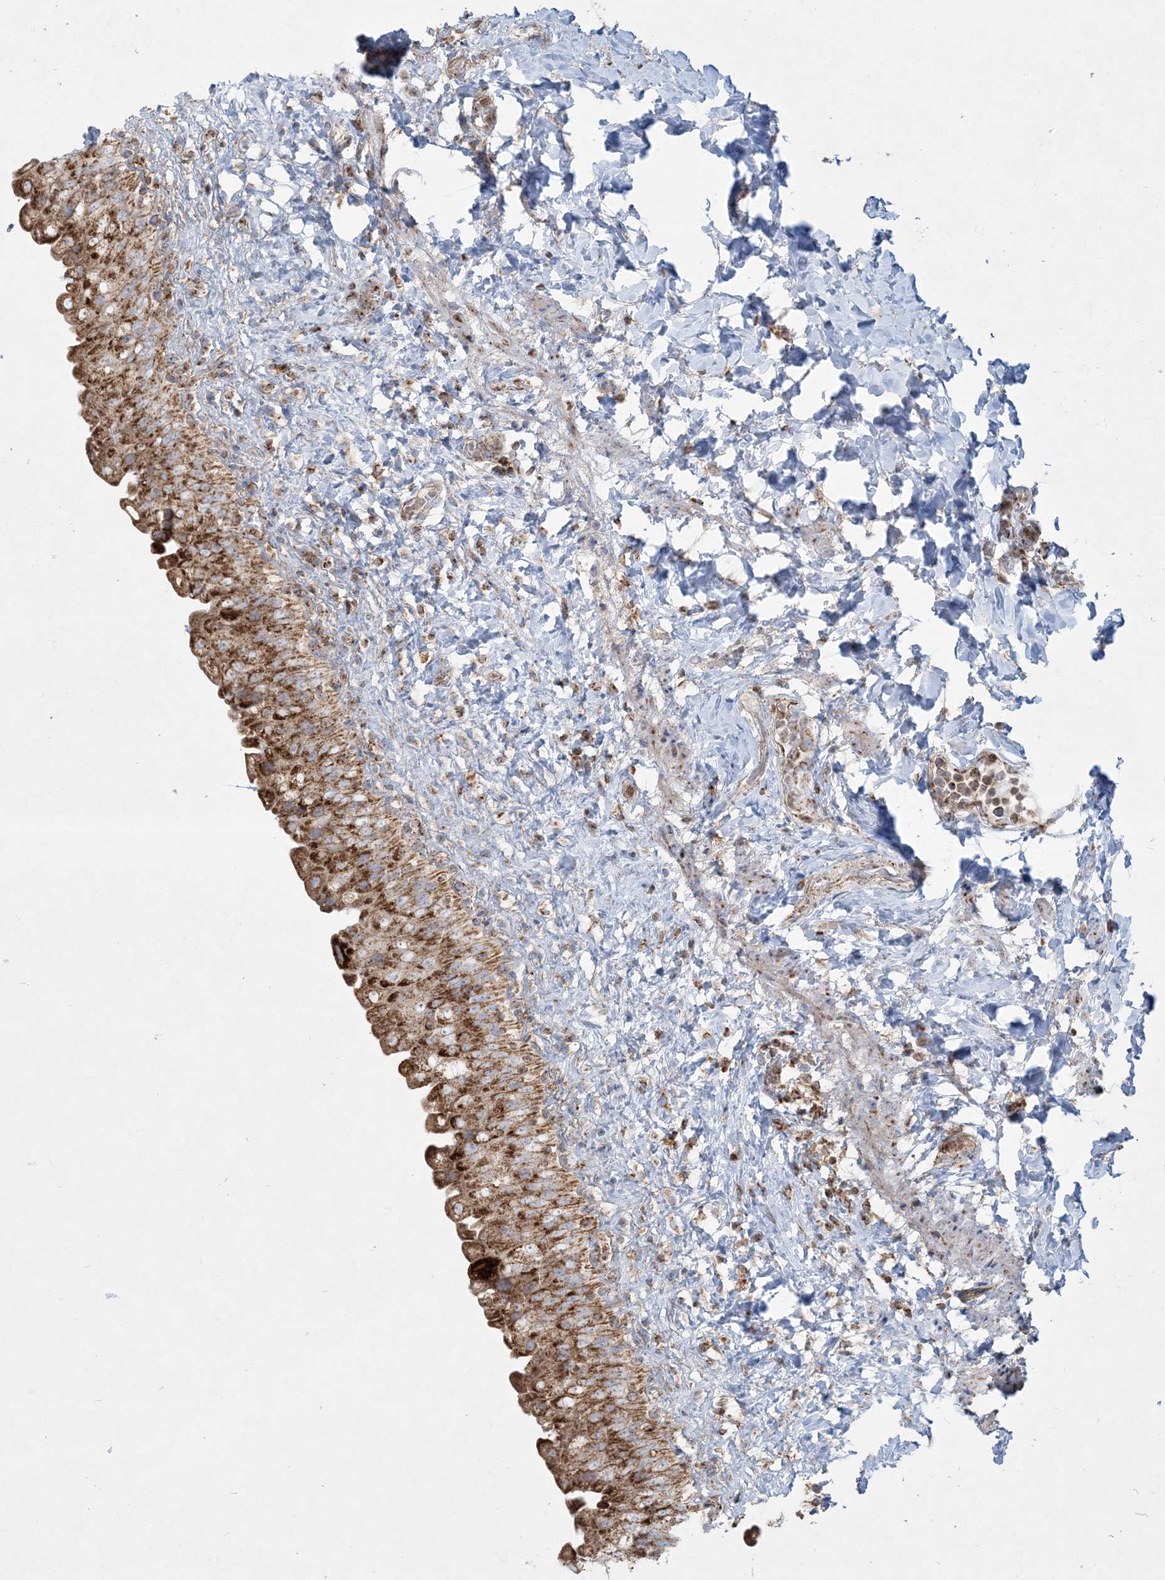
{"staining": {"intensity": "moderate", "quantity": ">75%", "location": "cytoplasmic/membranous"}, "tissue": "urinary bladder", "cell_type": "Urothelial cells", "image_type": "normal", "snomed": [{"axis": "morphology", "description": "Normal tissue, NOS"}, {"axis": "topography", "description": "Urinary bladder"}], "caption": "Immunohistochemical staining of unremarkable urinary bladder demonstrates medium levels of moderate cytoplasmic/membranous staining in about >75% of urothelial cells. The staining was performed using DAB (3,3'-diaminobenzidine), with brown indicating positive protein expression. Nuclei are stained blue with hematoxylin.", "gene": "BEND4", "patient": {"sex": "female", "age": 27}}